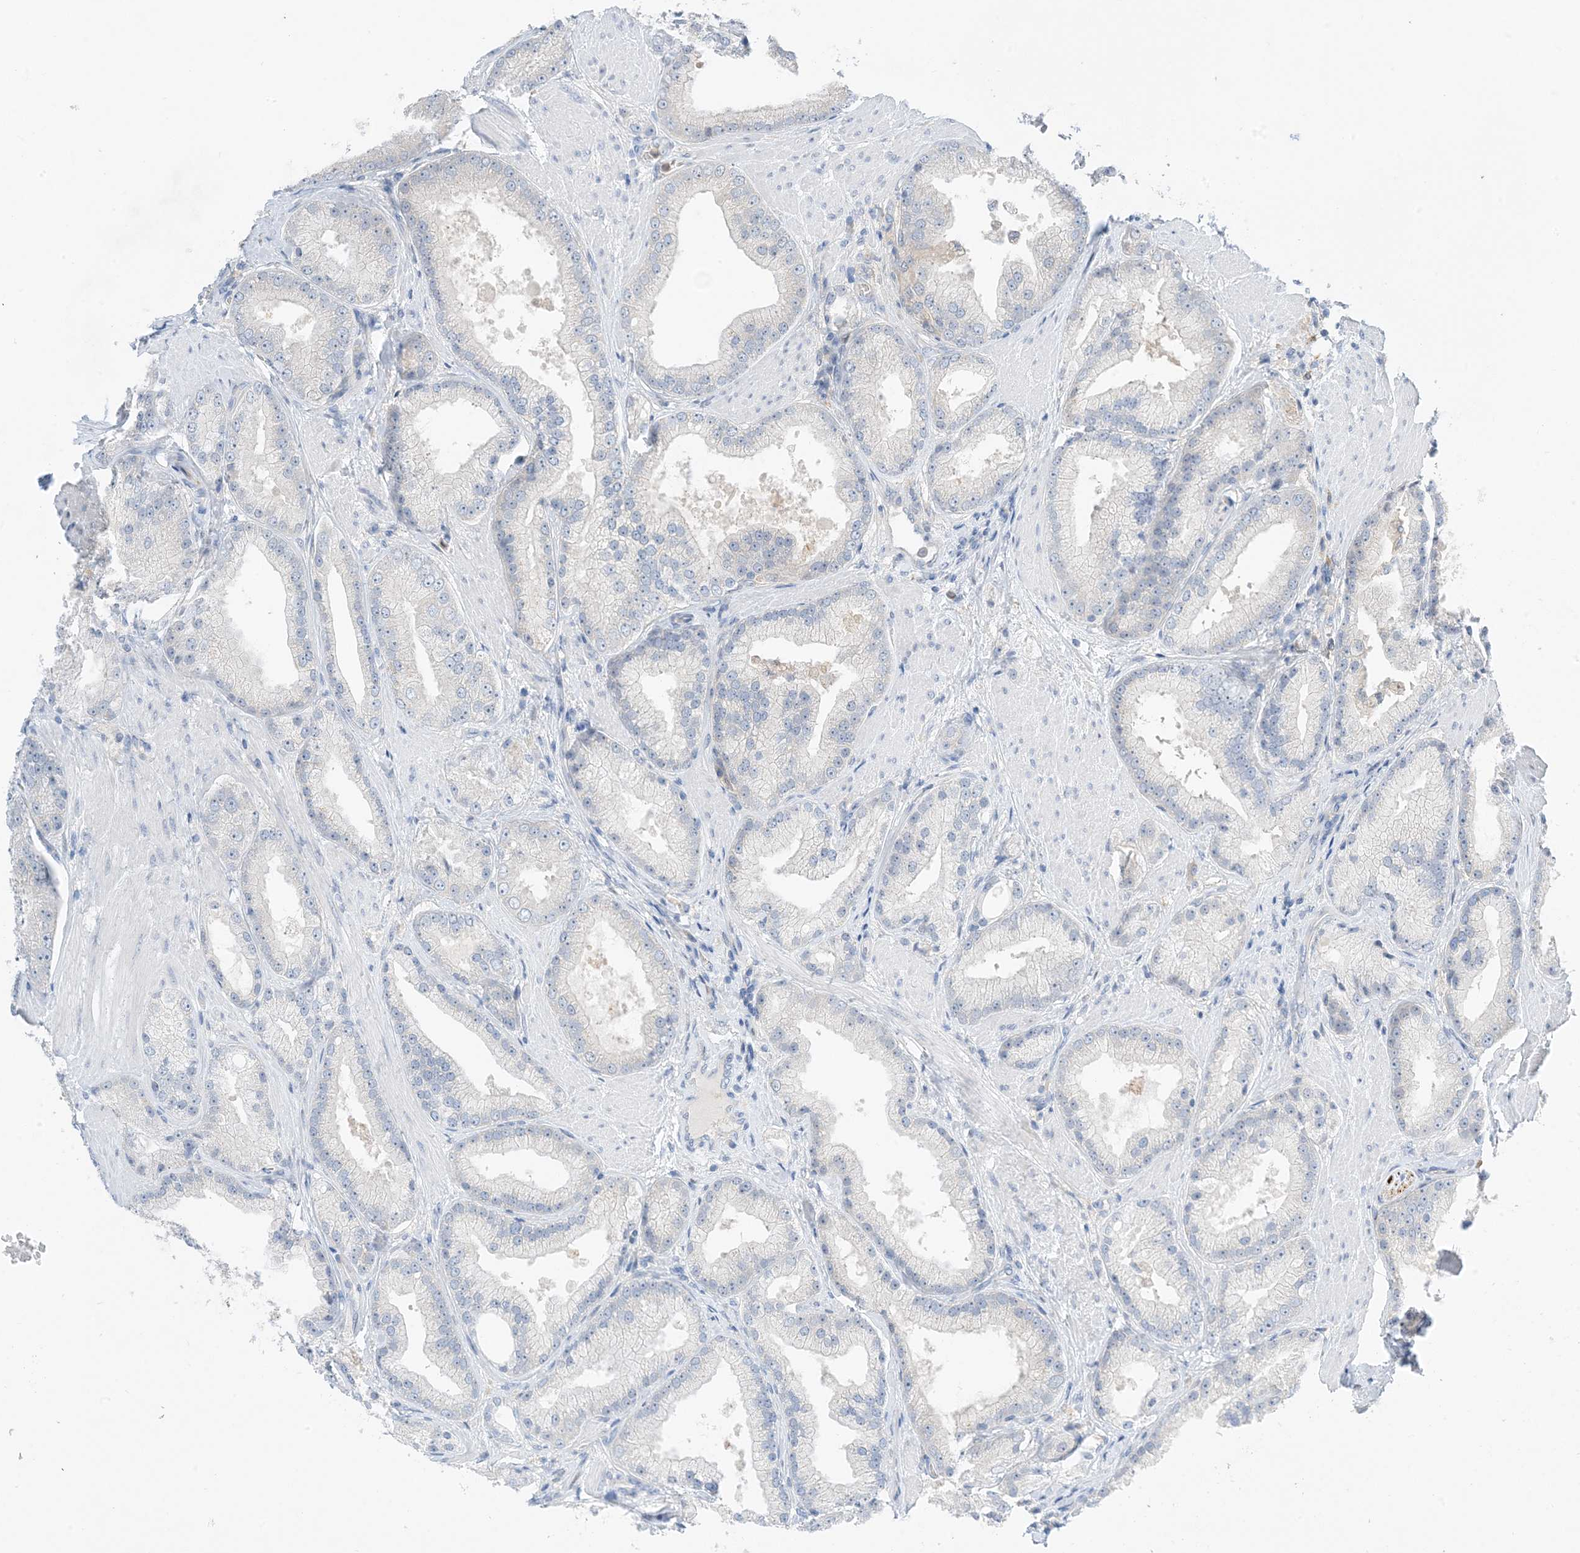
{"staining": {"intensity": "negative", "quantity": "none", "location": "none"}, "tissue": "prostate cancer", "cell_type": "Tumor cells", "image_type": "cancer", "snomed": [{"axis": "morphology", "description": "Adenocarcinoma, Low grade"}, {"axis": "topography", "description": "Prostate"}], "caption": "A high-resolution image shows immunohistochemistry staining of prostate cancer (adenocarcinoma (low-grade)), which exhibits no significant expression in tumor cells.", "gene": "KIFBP", "patient": {"sex": "male", "age": 67}}